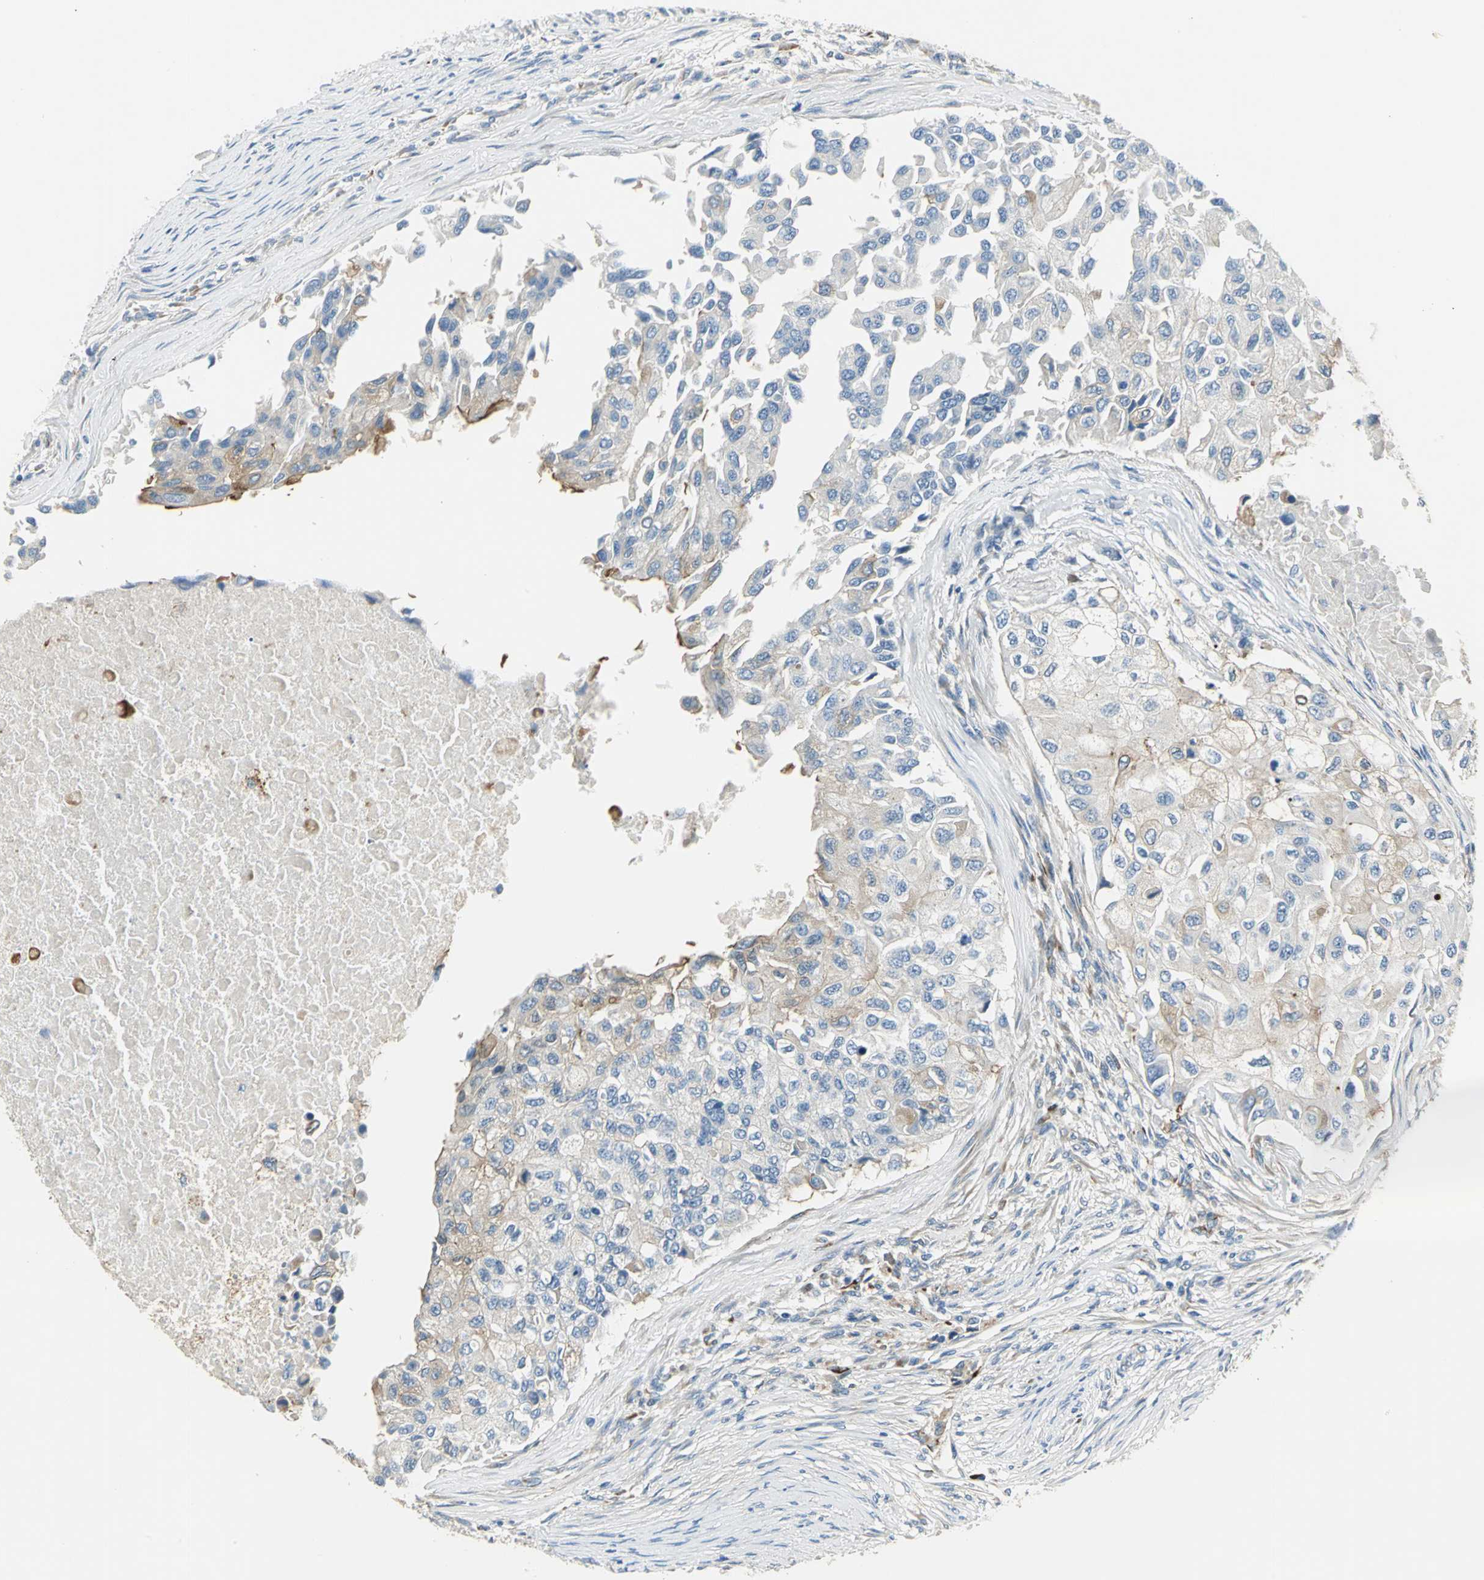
{"staining": {"intensity": "weak", "quantity": "<25%", "location": "cytoplasmic/membranous"}, "tissue": "breast cancer", "cell_type": "Tumor cells", "image_type": "cancer", "snomed": [{"axis": "morphology", "description": "Normal tissue, NOS"}, {"axis": "morphology", "description": "Duct carcinoma"}, {"axis": "topography", "description": "Breast"}], "caption": "There is no significant staining in tumor cells of breast cancer (invasive ductal carcinoma).", "gene": "B3GNT2", "patient": {"sex": "female", "age": 49}}